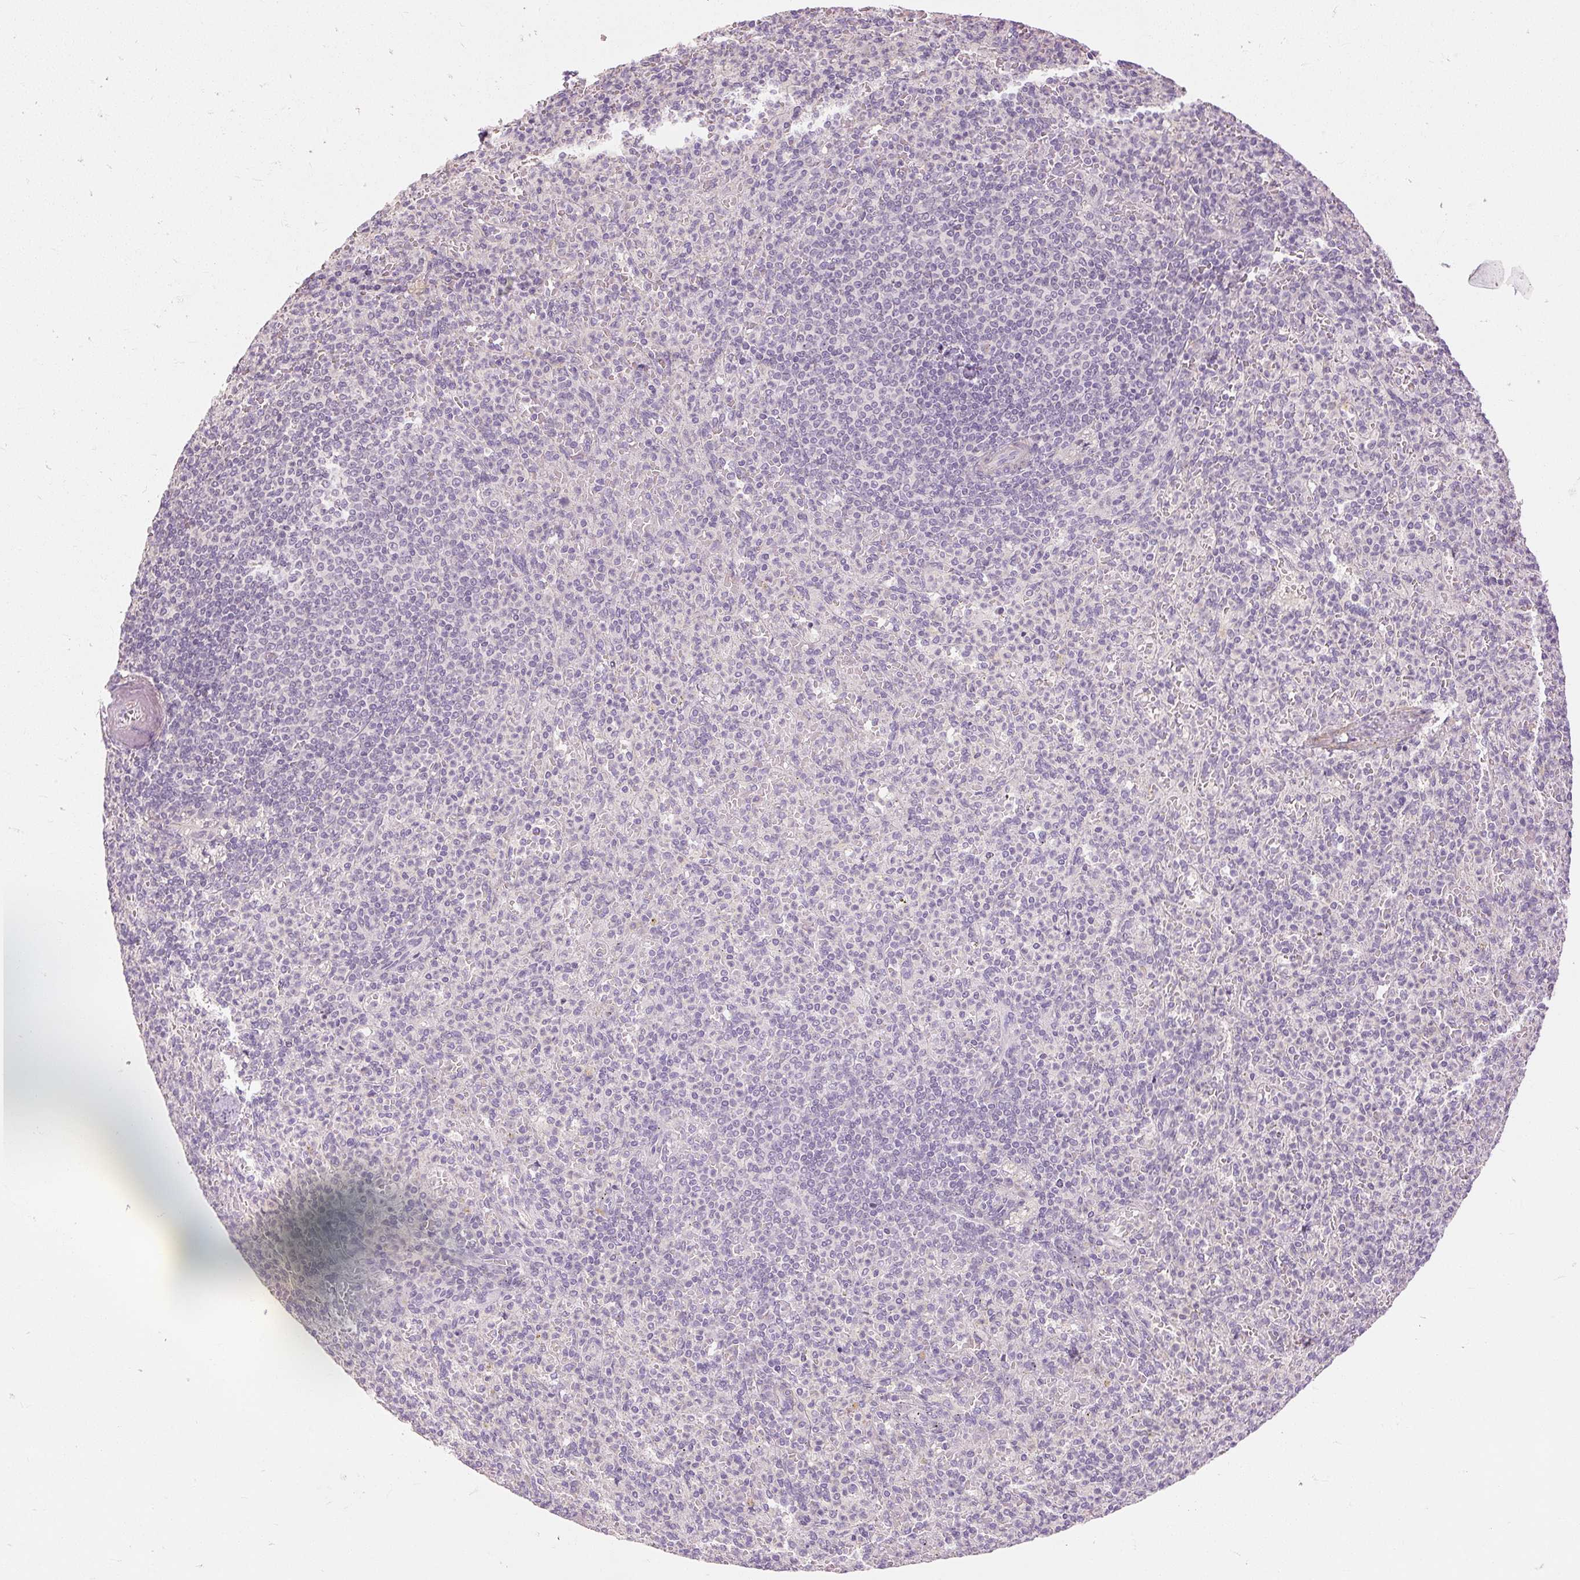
{"staining": {"intensity": "negative", "quantity": "none", "location": "none"}, "tissue": "spleen", "cell_type": "Cells in red pulp", "image_type": "normal", "snomed": [{"axis": "morphology", "description": "Normal tissue, NOS"}, {"axis": "topography", "description": "Spleen"}], "caption": "IHC of unremarkable spleen reveals no staining in cells in red pulp.", "gene": "CAPN3", "patient": {"sex": "female", "age": 74}}